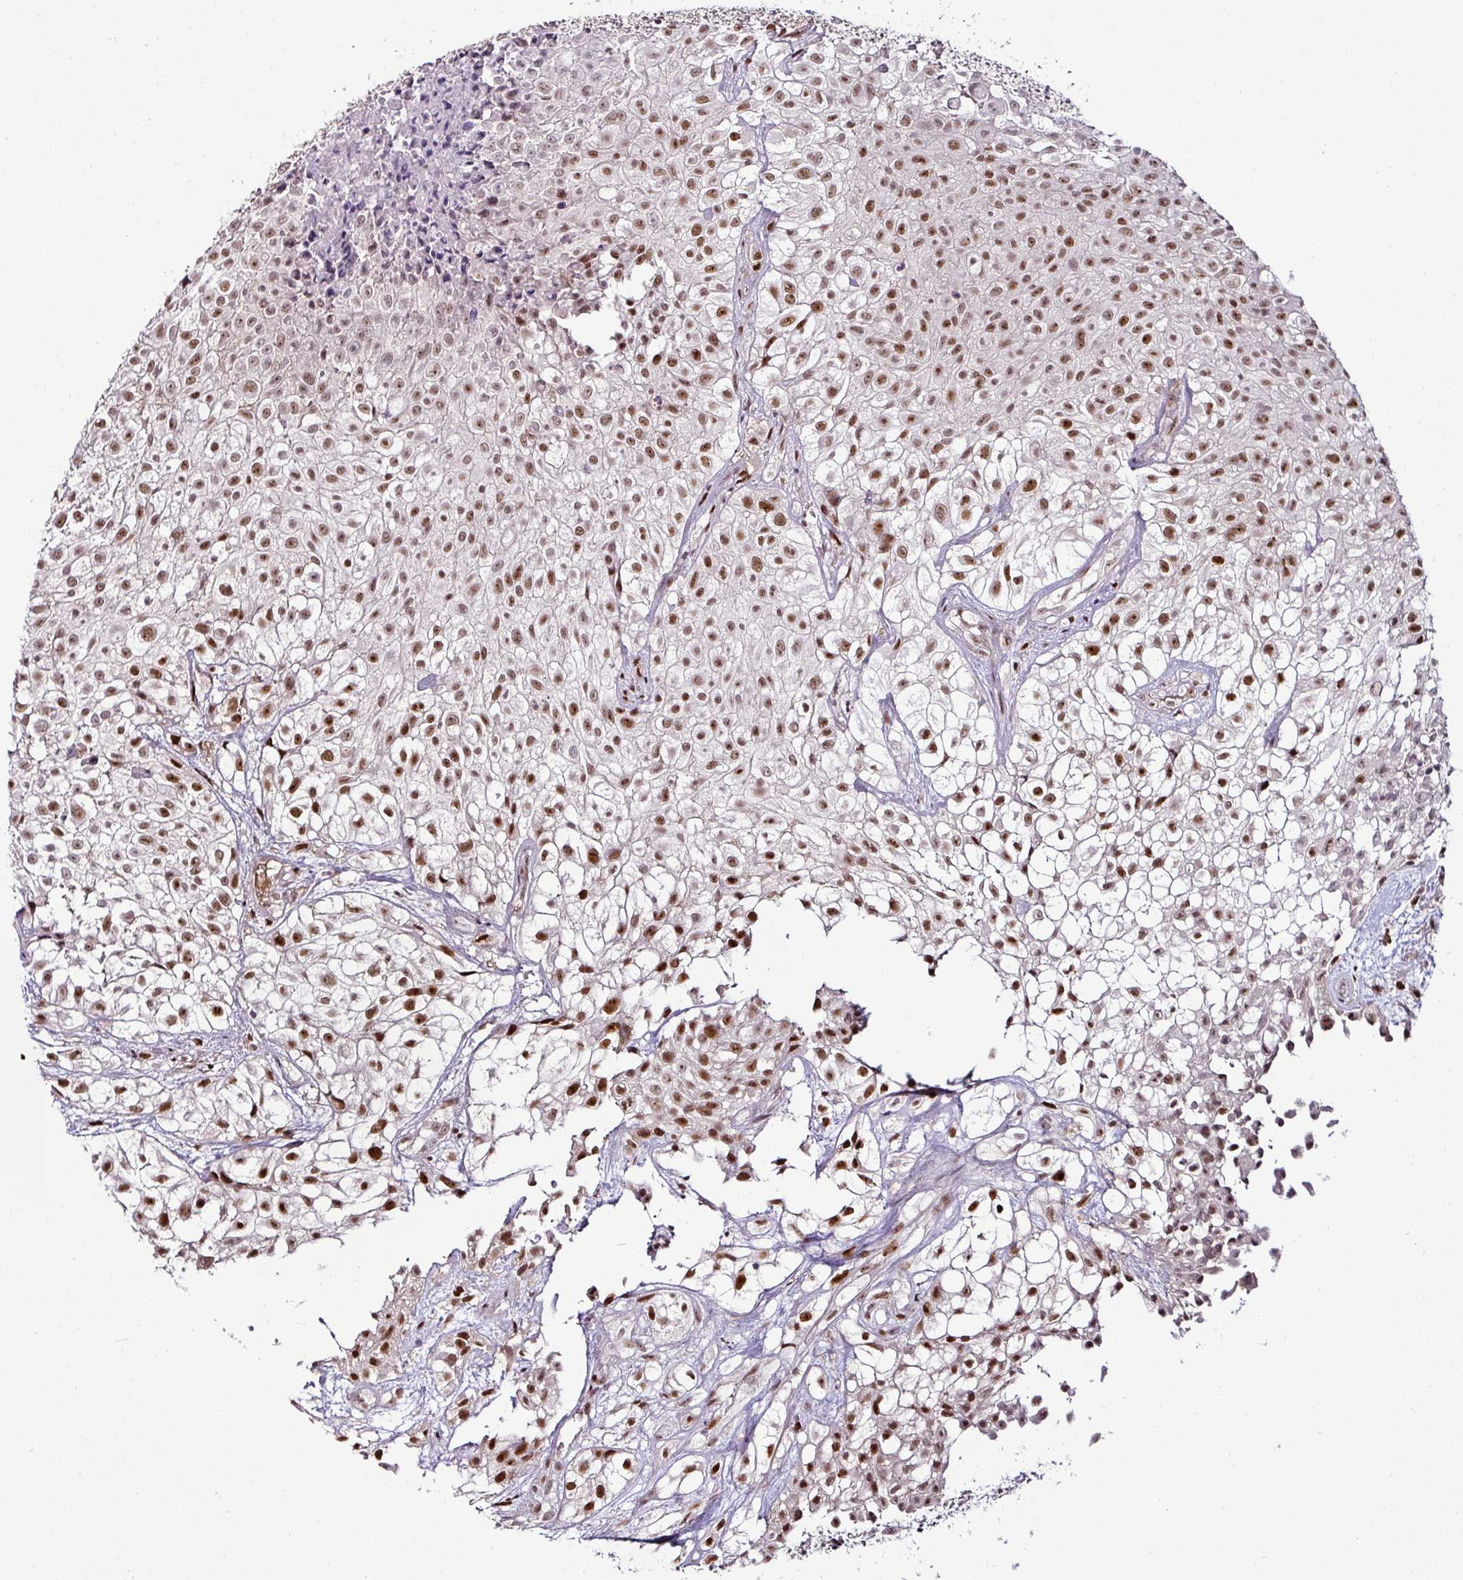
{"staining": {"intensity": "strong", "quantity": ">75%", "location": "nuclear"}, "tissue": "urothelial cancer", "cell_type": "Tumor cells", "image_type": "cancer", "snomed": [{"axis": "morphology", "description": "Urothelial carcinoma, High grade"}, {"axis": "topography", "description": "Urinary bladder"}], "caption": "Strong nuclear protein staining is seen in about >75% of tumor cells in urothelial carcinoma (high-grade). (DAB IHC with brightfield microscopy, high magnification).", "gene": "KLF16", "patient": {"sex": "male", "age": 56}}